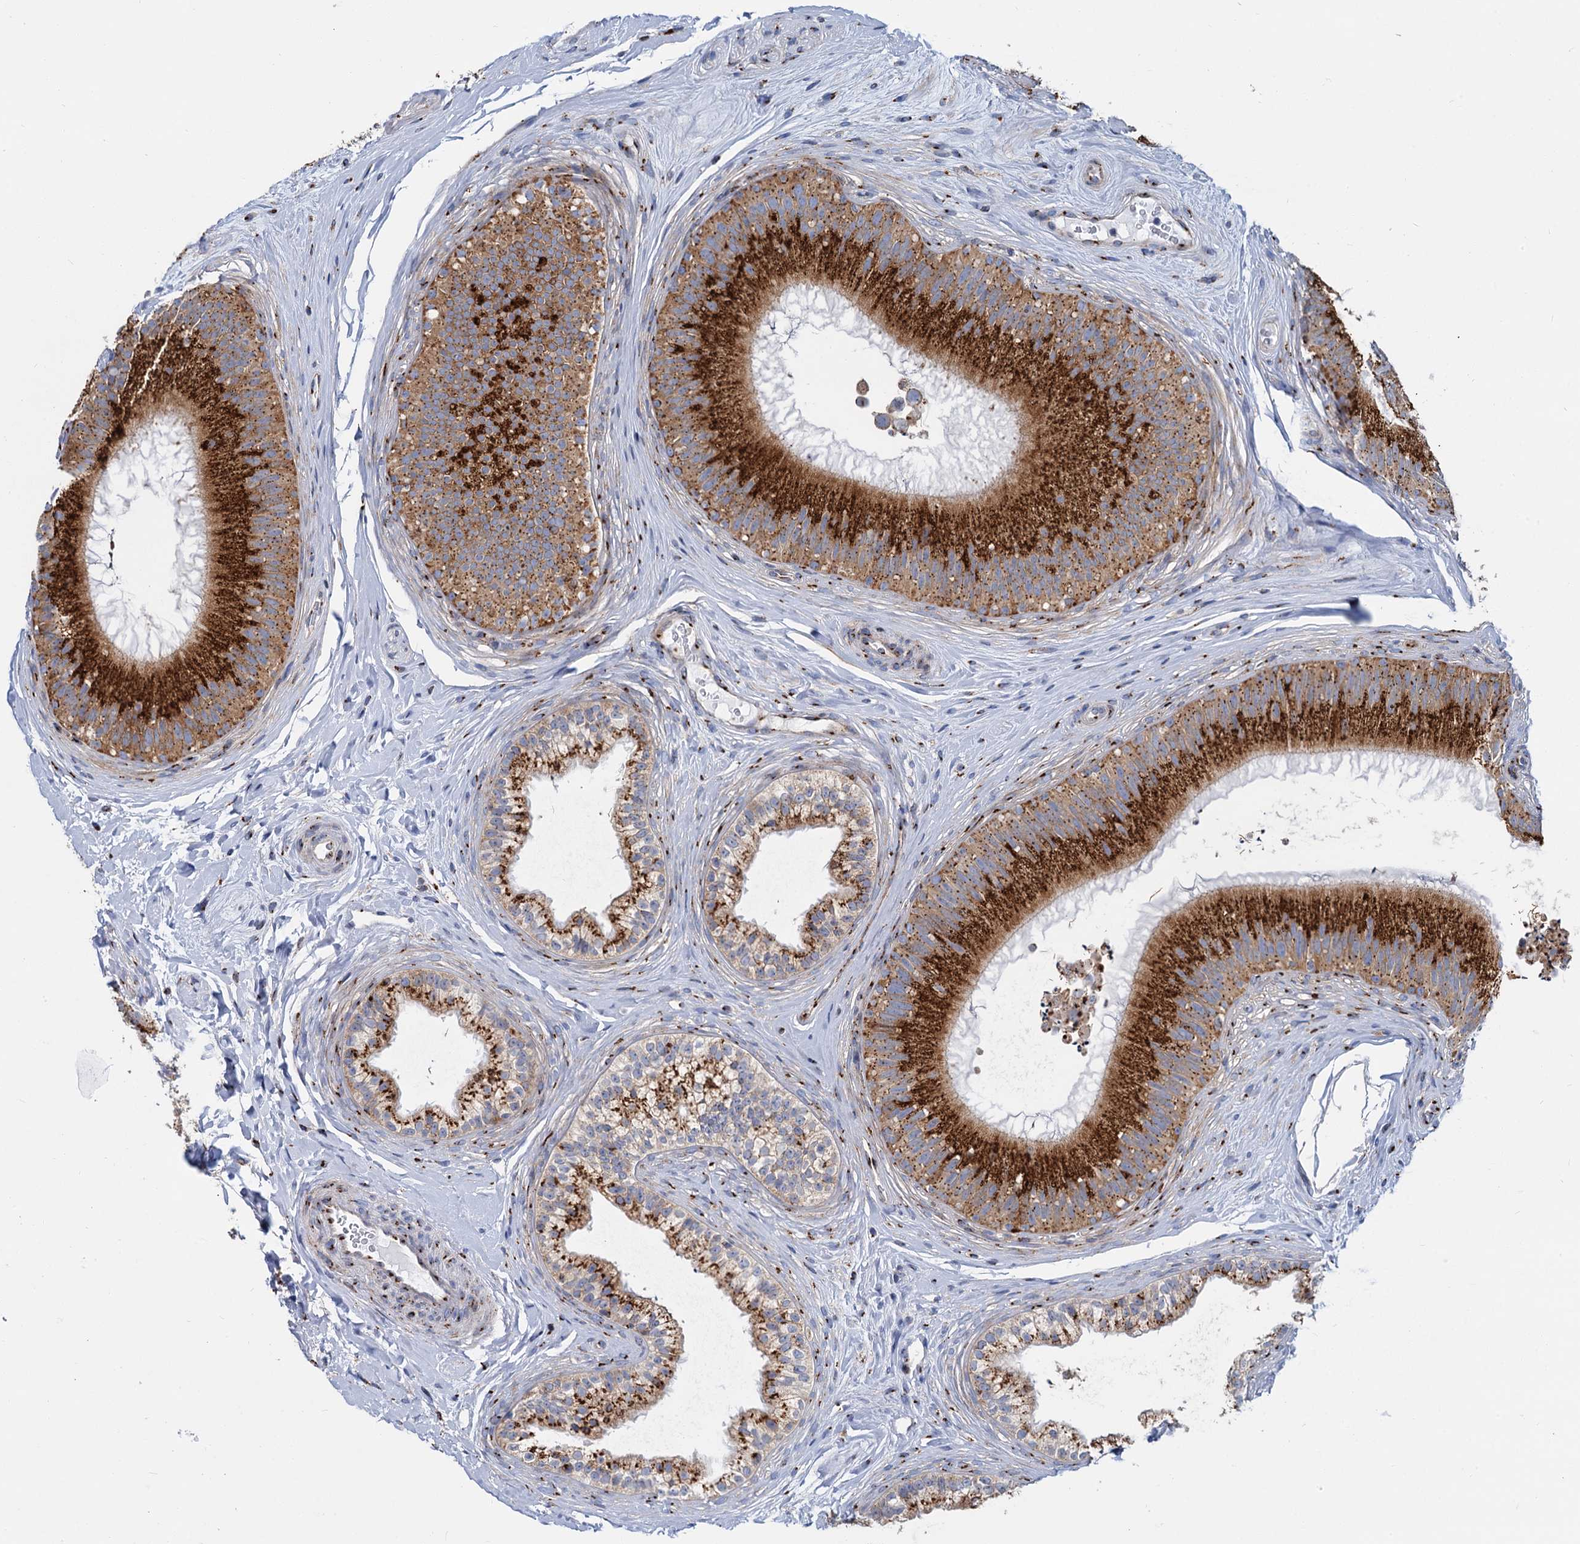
{"staining": {"intensity": "strong", "quantity": ">75%", "location": "cytoplasmic/membranous"}, "tissue": "epididymis", "cell_type": "Glandular cells", "image_type": "normal", "snomed": [{"axis": "morphology", "description": "Normal tissue, NOS"}, {"axis": "topography", "description": "Epididymis"}], "caption": "Glandular cells reveal high levels of strong cytoplasmic/membranous positivity in about >75% of cells in unremarkable human epididymis.", "gene": "SUPT20H", "patient": {"sex": "male", "age": 45}}